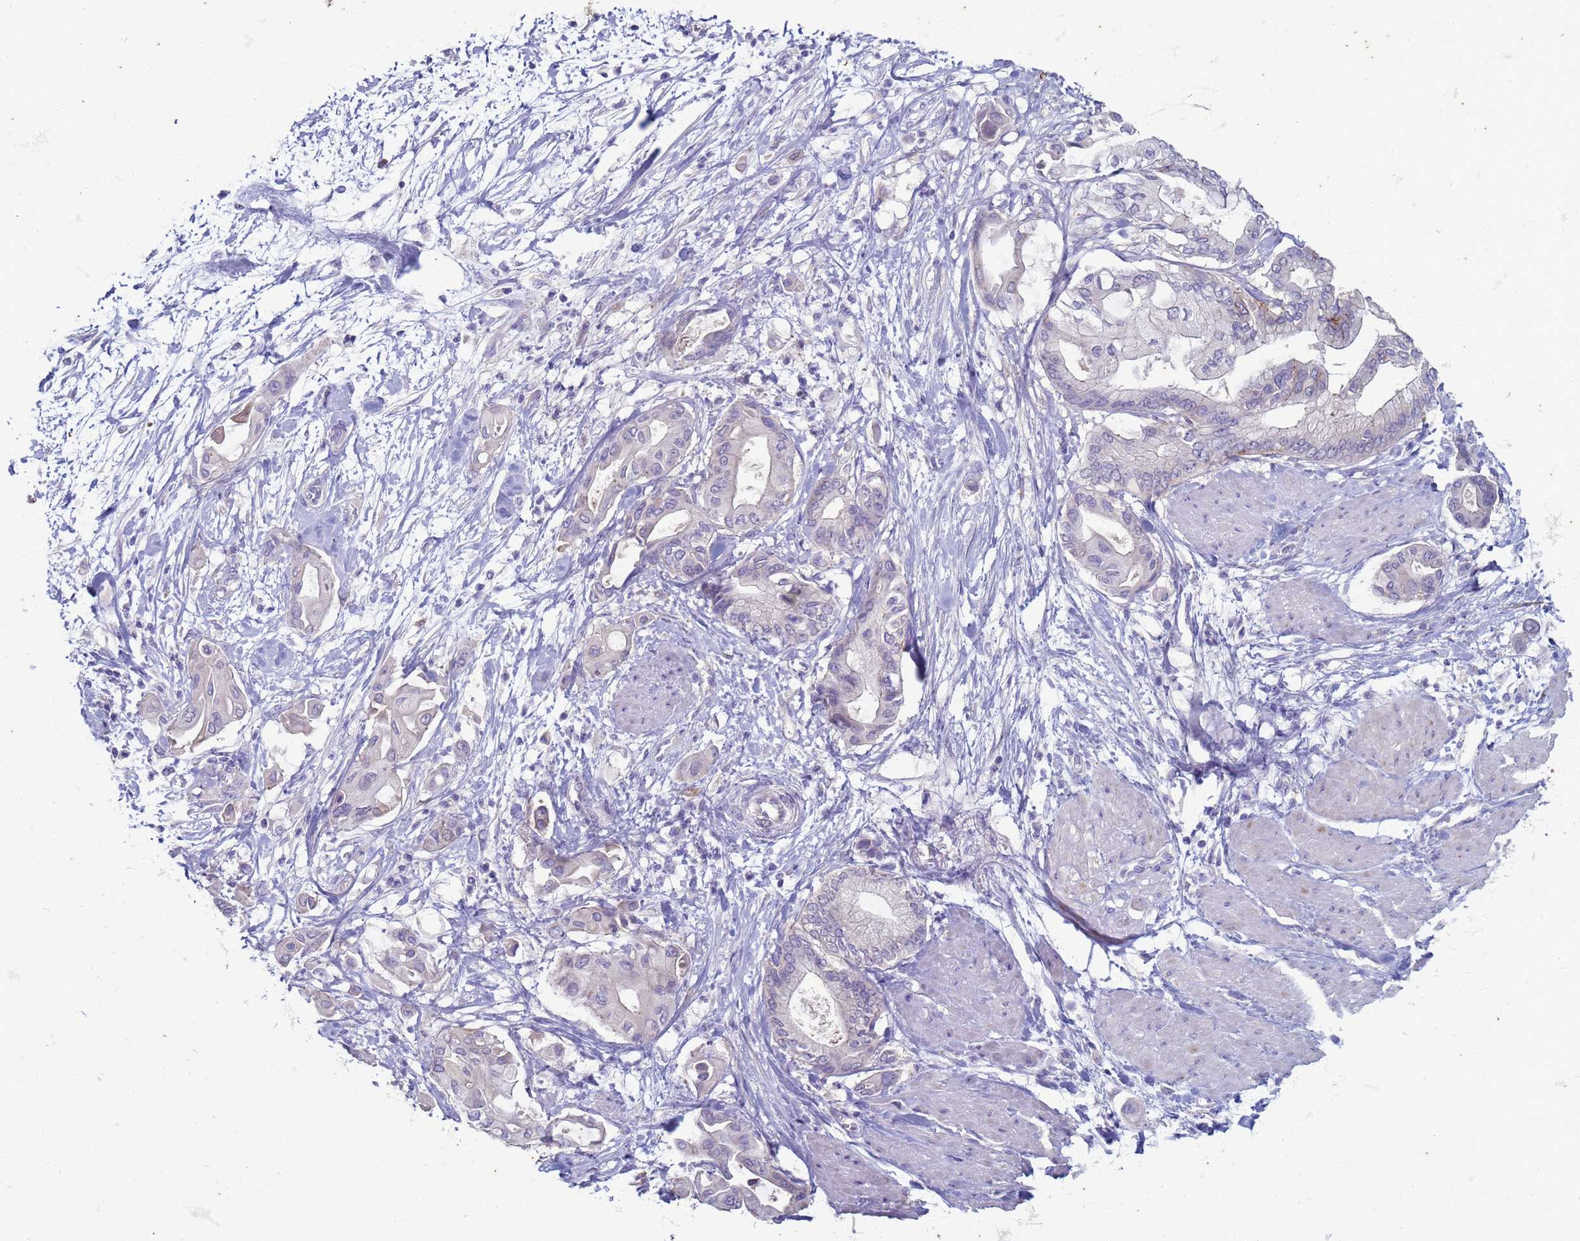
{"staining": {"intensity": "negative", "quantity": "none", "location": "none"}, "tissue": "pancreatic cancer", "cell_type": "Tumor cells", "image_type": "cancer", "snomed": [{"axis": "morphology", "description": "Adenocarcinoma, NOS"}, {"axis": "morphology", "description": "Adenocarcinoma, metastatic, NOS"}, {"axis": "topography", "description": "Lymph node"}, {"axis": "topography", "description": "Pancreas"}, {"axis": "topography", "description": "Duodenum"}], "caption": "Histopathology image shows no significant protein staining in tumor cells of pancreatic cancer (metastatic adenocarcinoma).", "gene": "SUCO", "patient": {"sex": "female", "age": 64}}